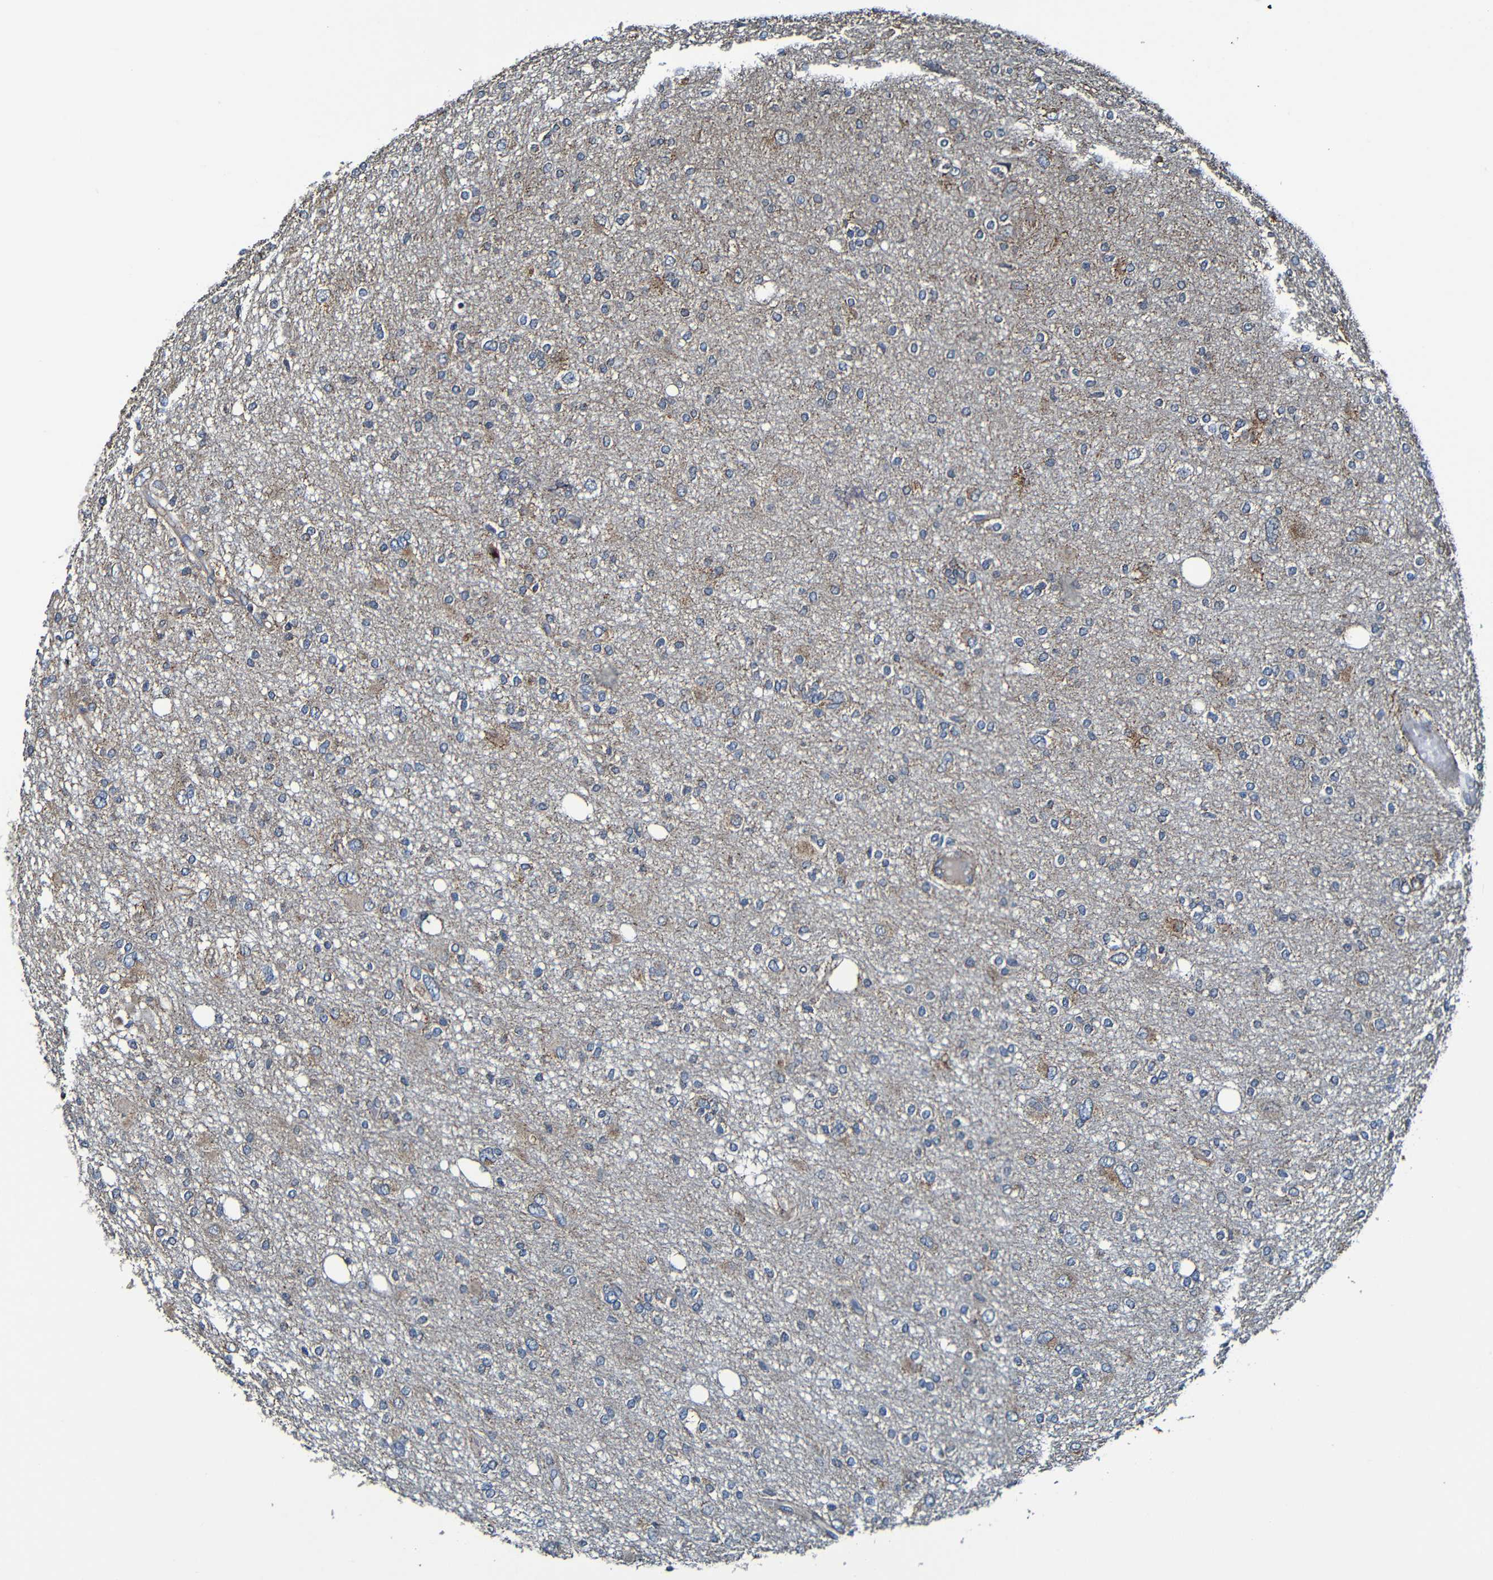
{"staining": {"intensity": "moderate", "quantity": "<25%", "location": "cytoplasmic/membranous"}, "tissue": "glioma", "cell_type": "Tumor cells", "image_type": "cancer", "snomed": [{"axis": "morphology", "description": "Glioma, malignant, High grade"}, {"axis": "topography", "description": "Brain"}], "caption": "Brown immunohistochemical staining in malignant glioma (high-grade) demonstrates moderate cytoplasmic/membranous staining in approximately <25% of tumor cells.", "gene": "ADAM15", "patient": {"sex": "female", "age": 59}}